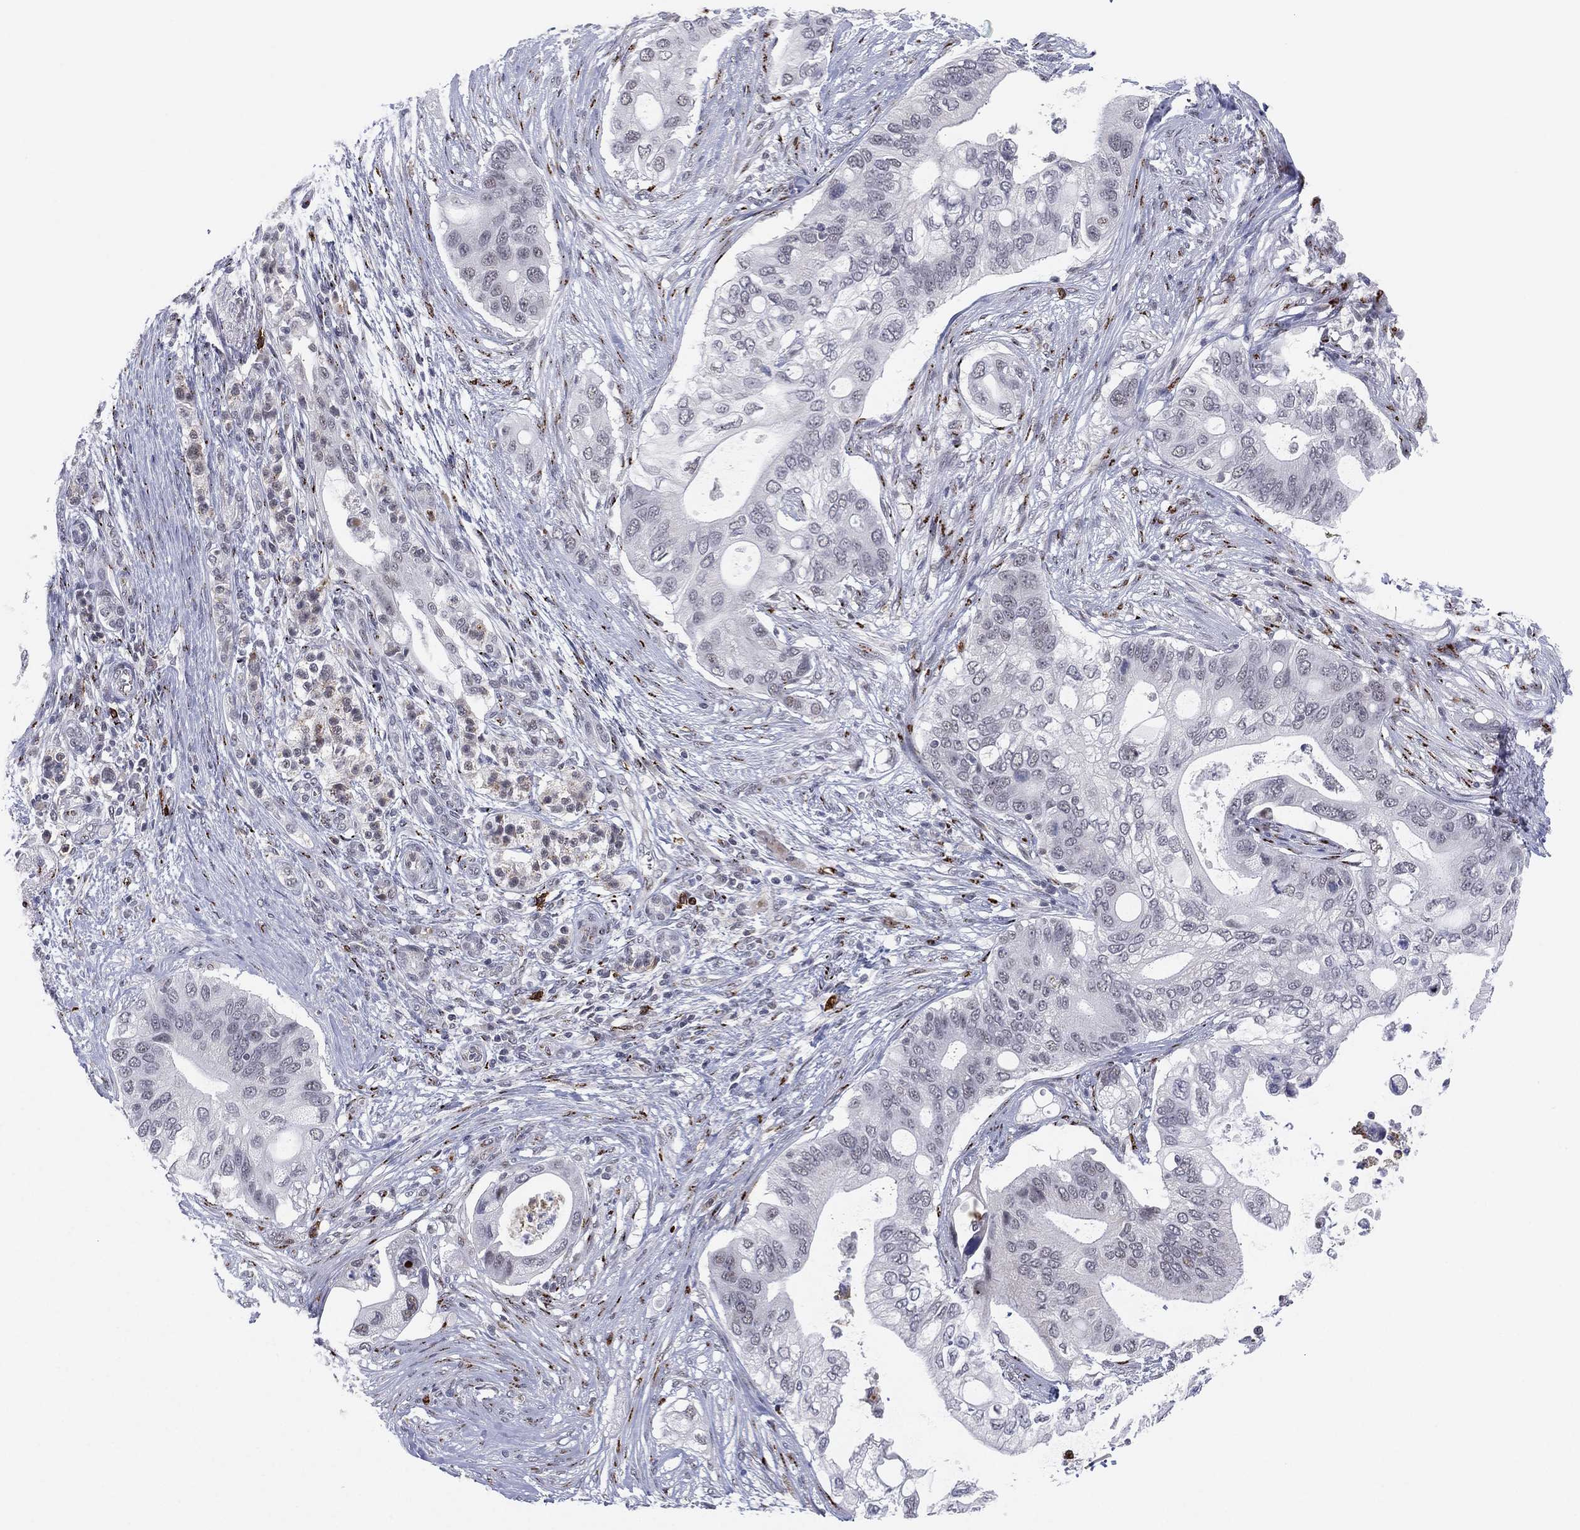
{"staining": {"intensity": "negative", "quantity": "none", "location": "none"}, "tissue": "pancreatic cancer", "cell_type": "Tumor cells", "image_type": "cancer", "snomed": [{"axis": "morphology", "description": "Adenocarcinoma, NOS"}, {"axis": "topography", "description": "Pancreas"}], "caption": "DAB immunohistochemical staining of pancreatic adenocarcinoma demonstrates no significant expression in tumor cells. (Immunohistochemistry (ihc), brightfield microscopy, high magnification).", "gene": "CD177", "patient": {"sex": "female", "age": 72}}